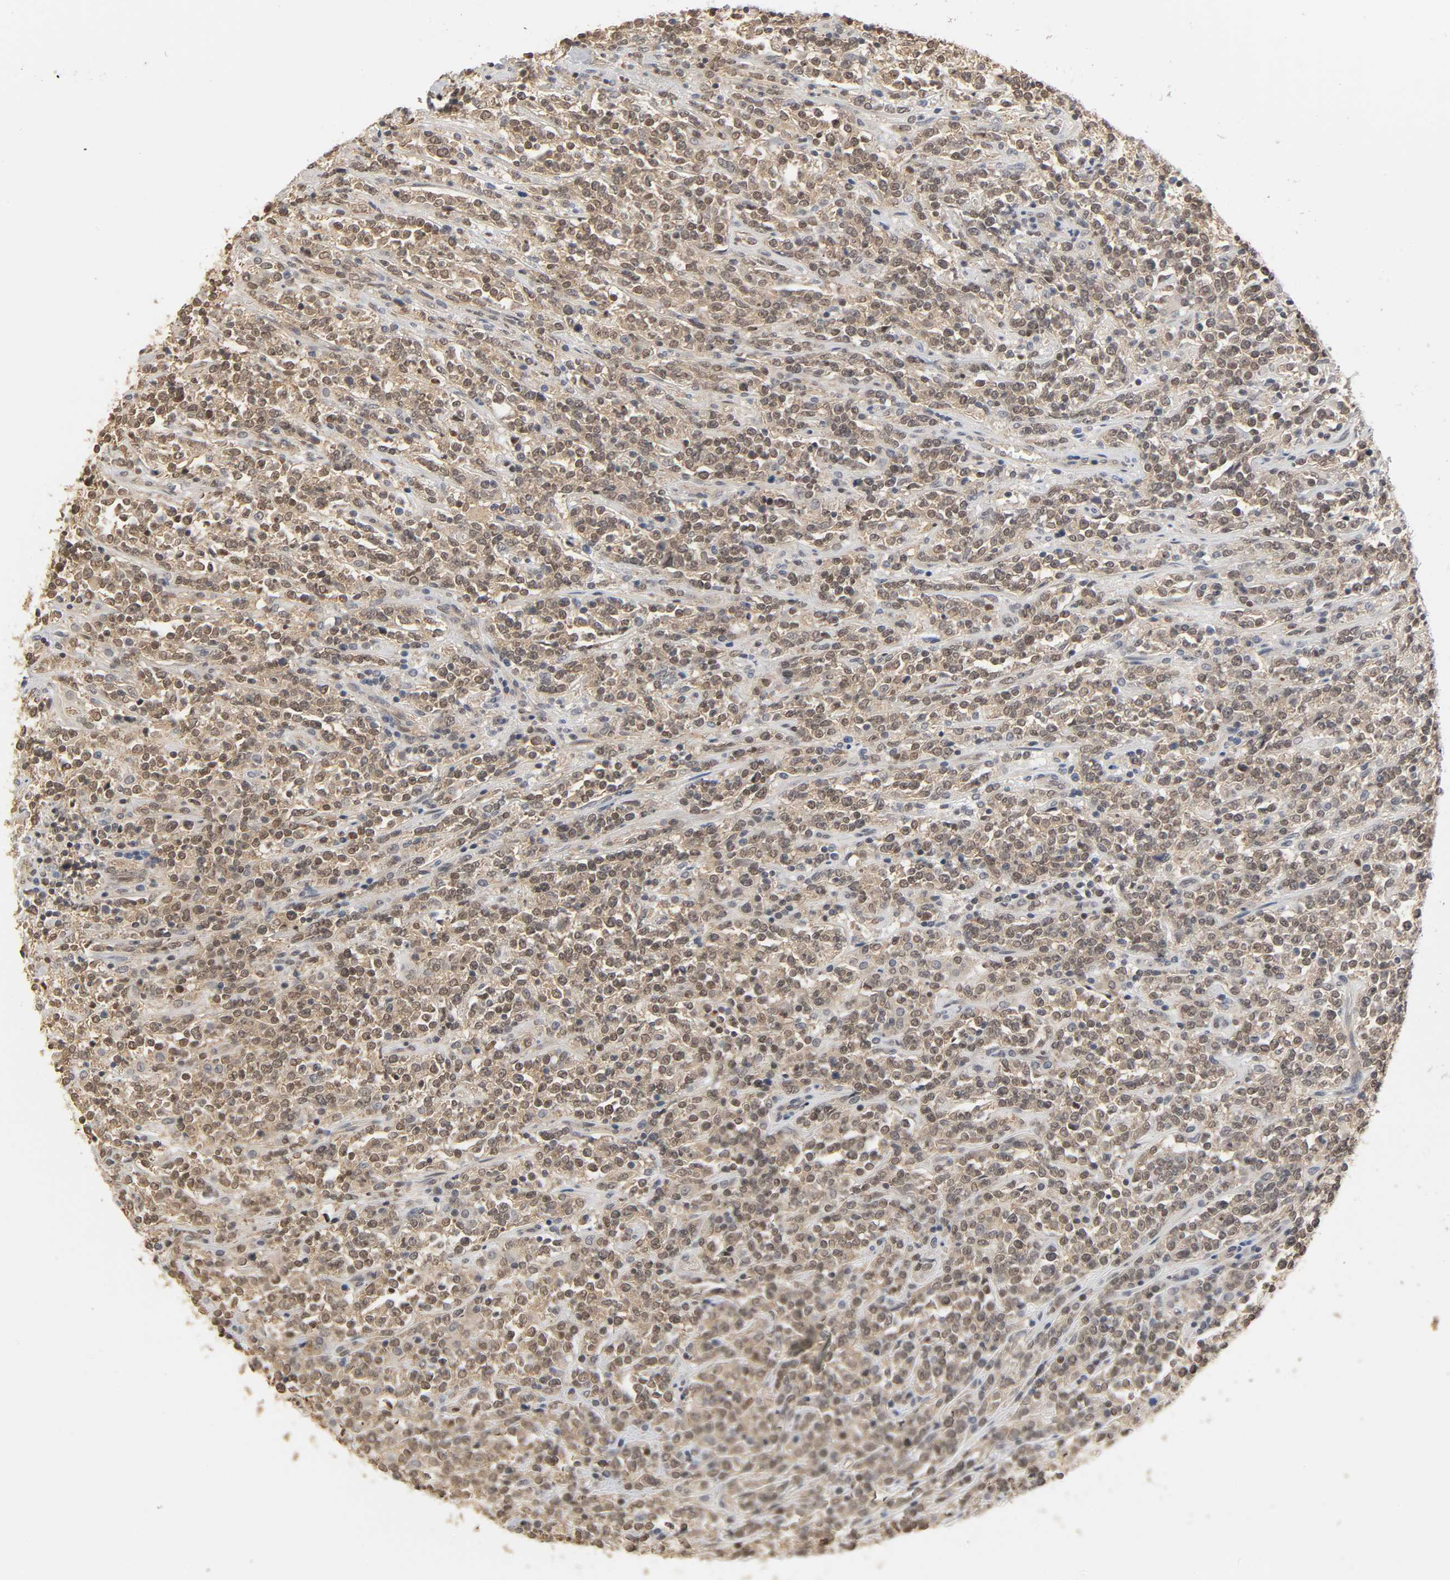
{"staining": {"intensity": "moderate", "quantity": ">75%", "location": "cytoplasmic/membranous,nuclear"}, "tissue": "lymphoma", "cell_type": "Tumor cells", "image_type": "cancer", "snomed": [{"axis": "morphology", "description": "Malignant lymphoma, non-Hodgkin's type, High grade"}, {"axis": "topography", "description": "Soft tissue"}], "caption": "Lymphoma stained with DAB (3,3'-diaminobenzidine) immunohistochemistry (IHC) displays medium levels of moderate cytoplasmic/membranous and nuclear staining in about >75% of tumor cells.", "gene": "HTR1E", "patient": {"sex": "male", "age": 18}}